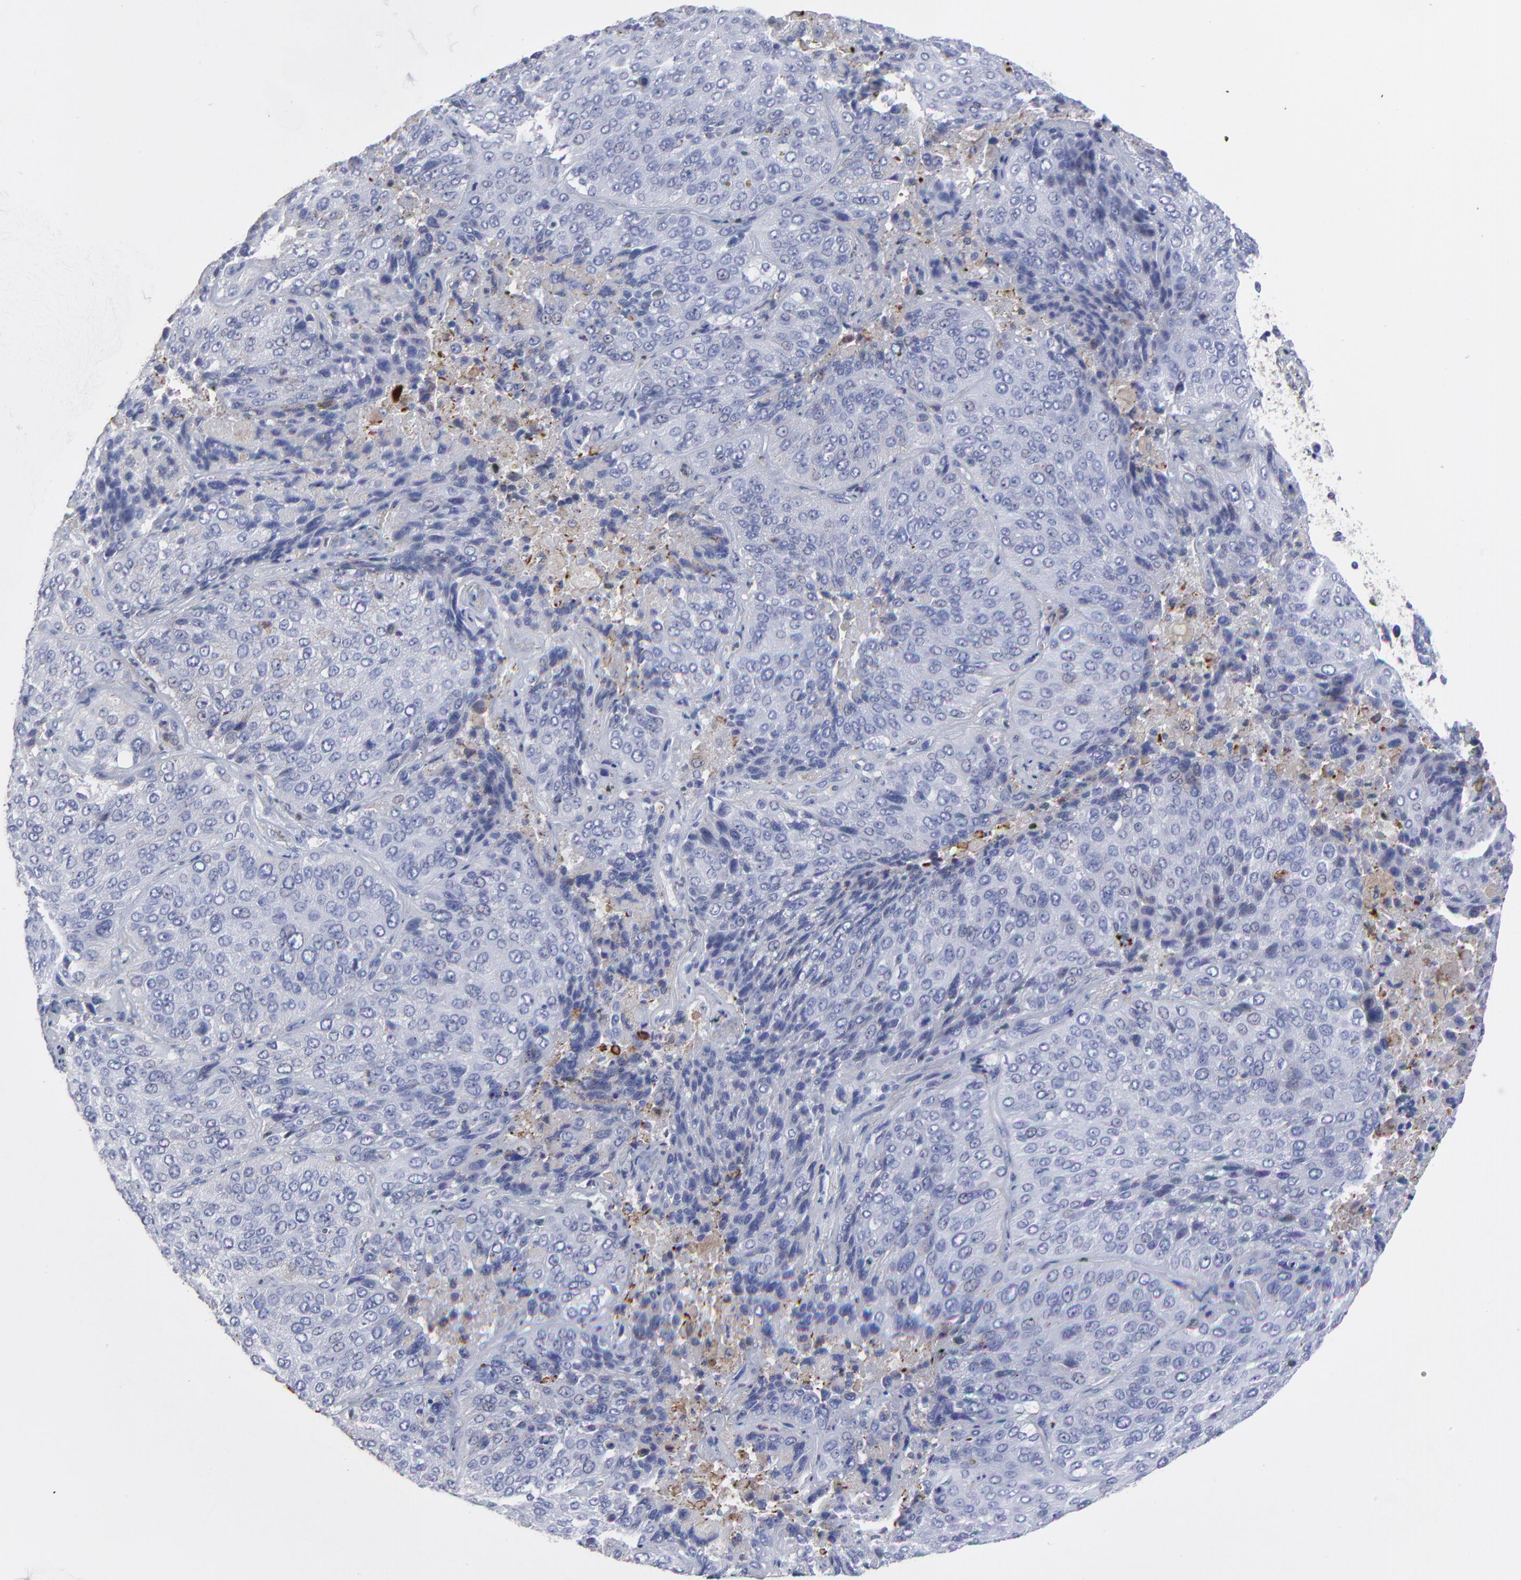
{"staining": {"intensity": "negative", "quantity": "none", "location": "none"}, "tissue": "lung cancer", "cell_type": "Tumor cells", "image_type": "cancer", "snomed": [{"axis": "morphology", "description": "Squamous cell carcinoma, NOS"}, {"axis": "topography", "description": "Lung"}], "caption": "This is an immunohistochemistry (IHC) histopathology image of lung cancer (squamous cell carcinoma). There is no positivity in tumor cells.", "gene": "SMARCA1", "patient": {"sex": "male", "age": 54}}